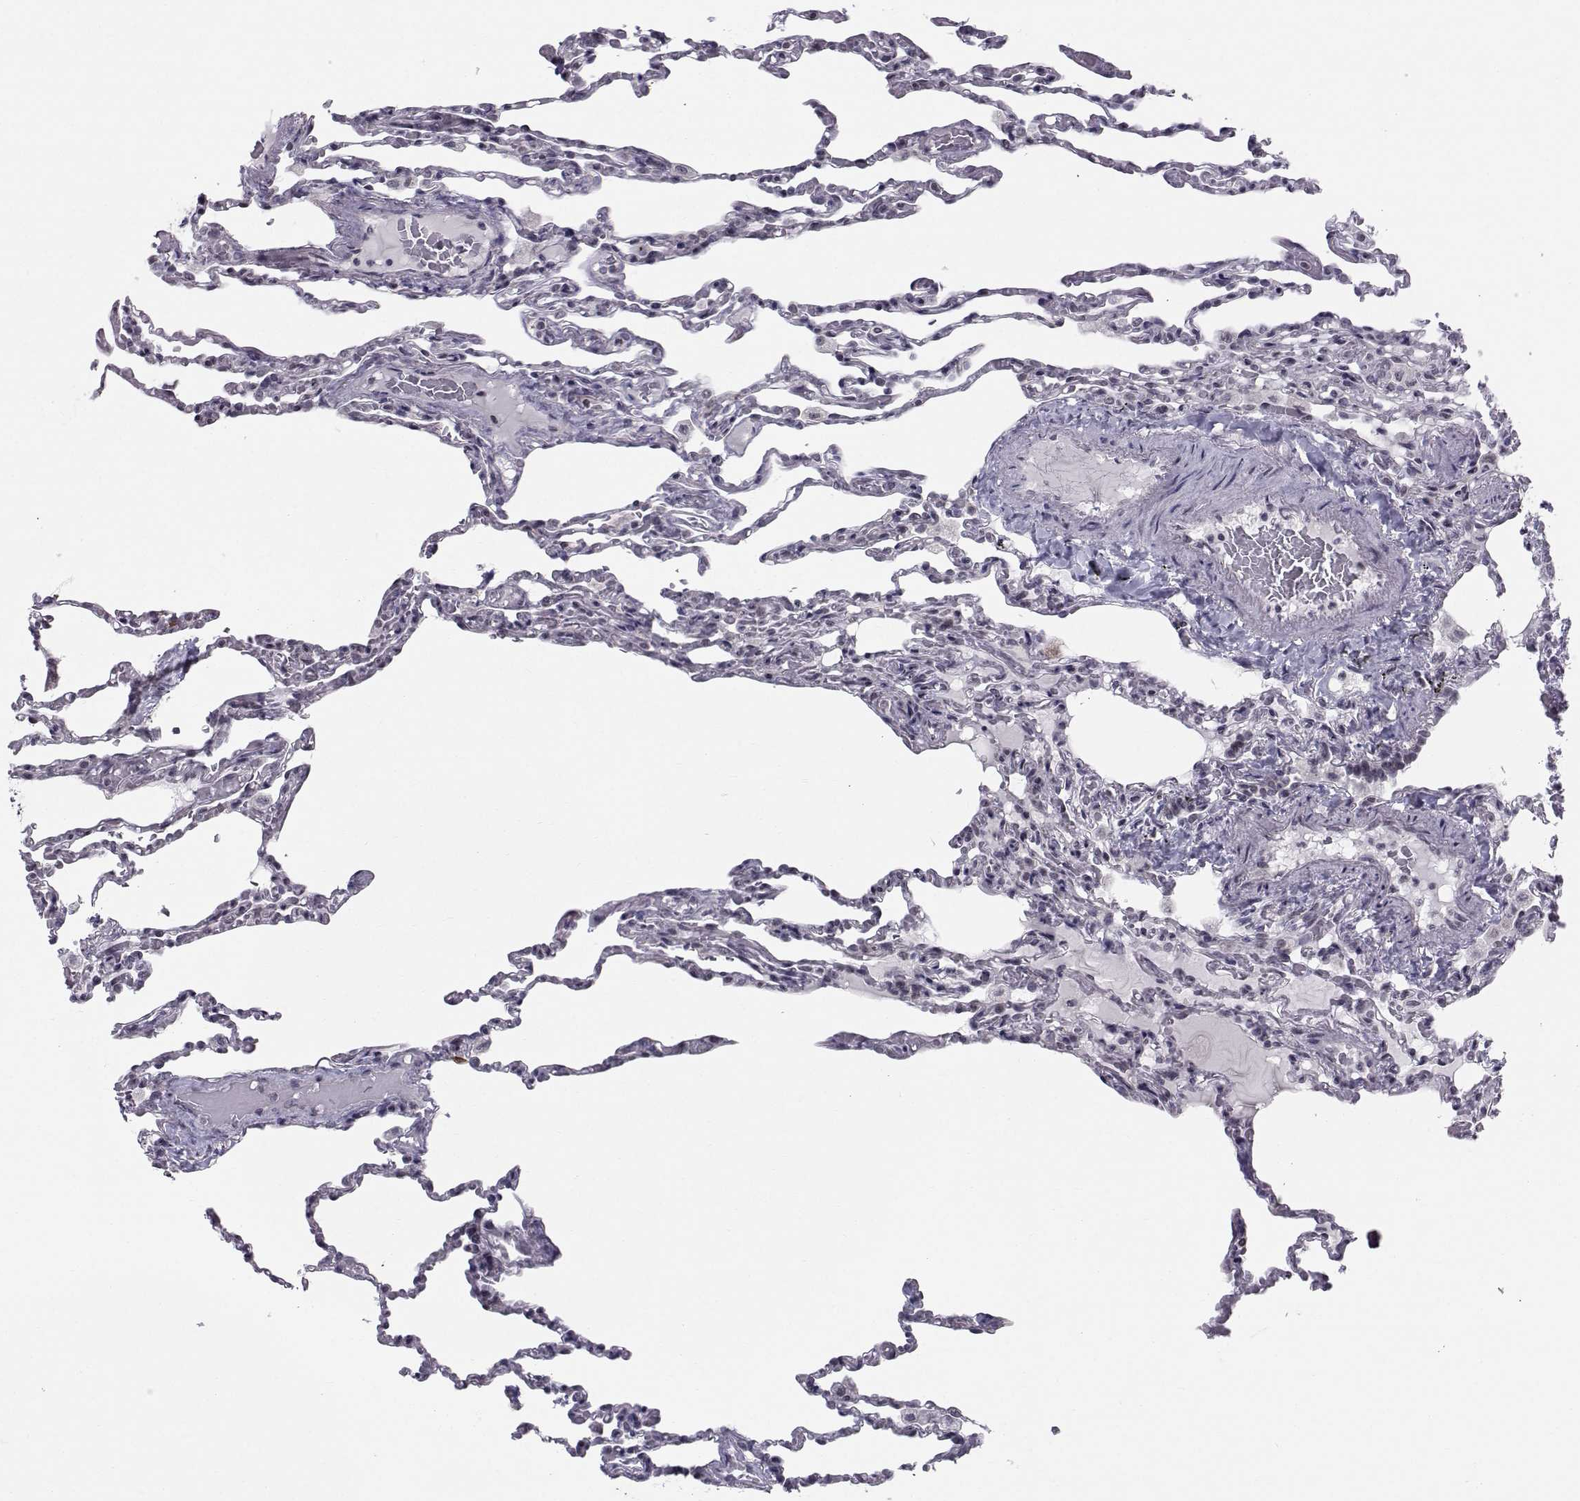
{"staining": {"intensity": "negative", "quantity": "none", "location": "none"}, "tissue": "lung", "cell_type": "Alveolar cells", "image_type": "normal", "snomed": [{"axis": "morphology", "description": "Normal tissue, NOS"}, {"axis": "topography", "description": "Lung"}], "caption": "An IHC histopathology image of unremarkable lung is shown. There is no staining in alveolar cells of lung.", "gene": "MARCHF4", "patient": {"sex": "female", "age": 43}}